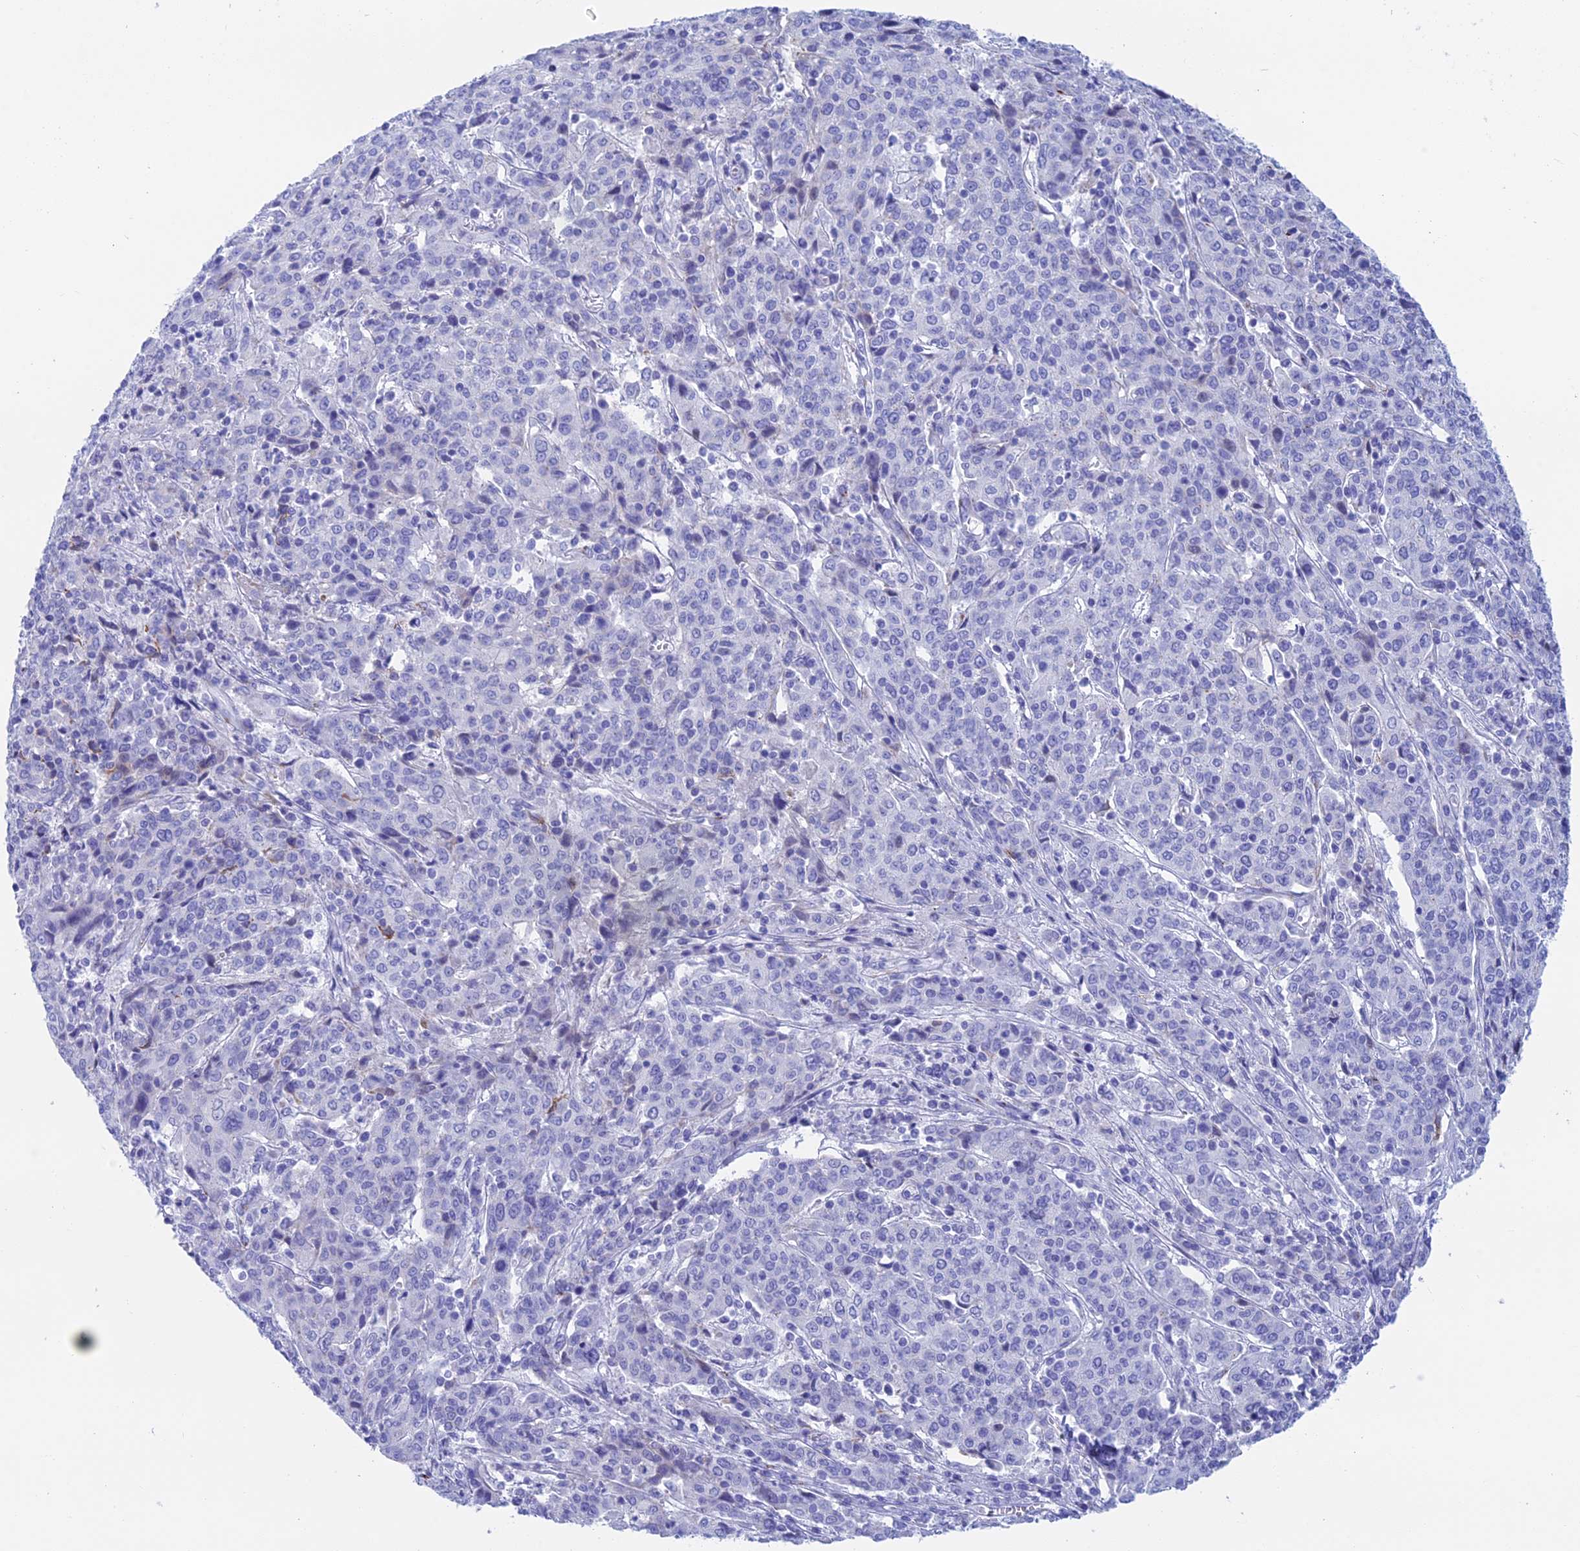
{"staining": {"intensity": "negative", "quantity": "none", "location": "none"}, "tissue": "cervical cancer", "cell_type": "Tumor cells", "image_type": "cancer", "snomed": [{"axis": "morphology", "description": "Squamous cell carcinoma, NOS"}, {"axis": "topography", "description": "Cervix"}], "caption": "Micrograph shows no significant protein expression in tumor cells of cervical cancer. Brightfield microscopy of IHC stained with DAB (brown) and hematoxylin (blue), captured at high magnification.", "gene": "ERICH4", "patient": {"sex": "female", "age": 67}}